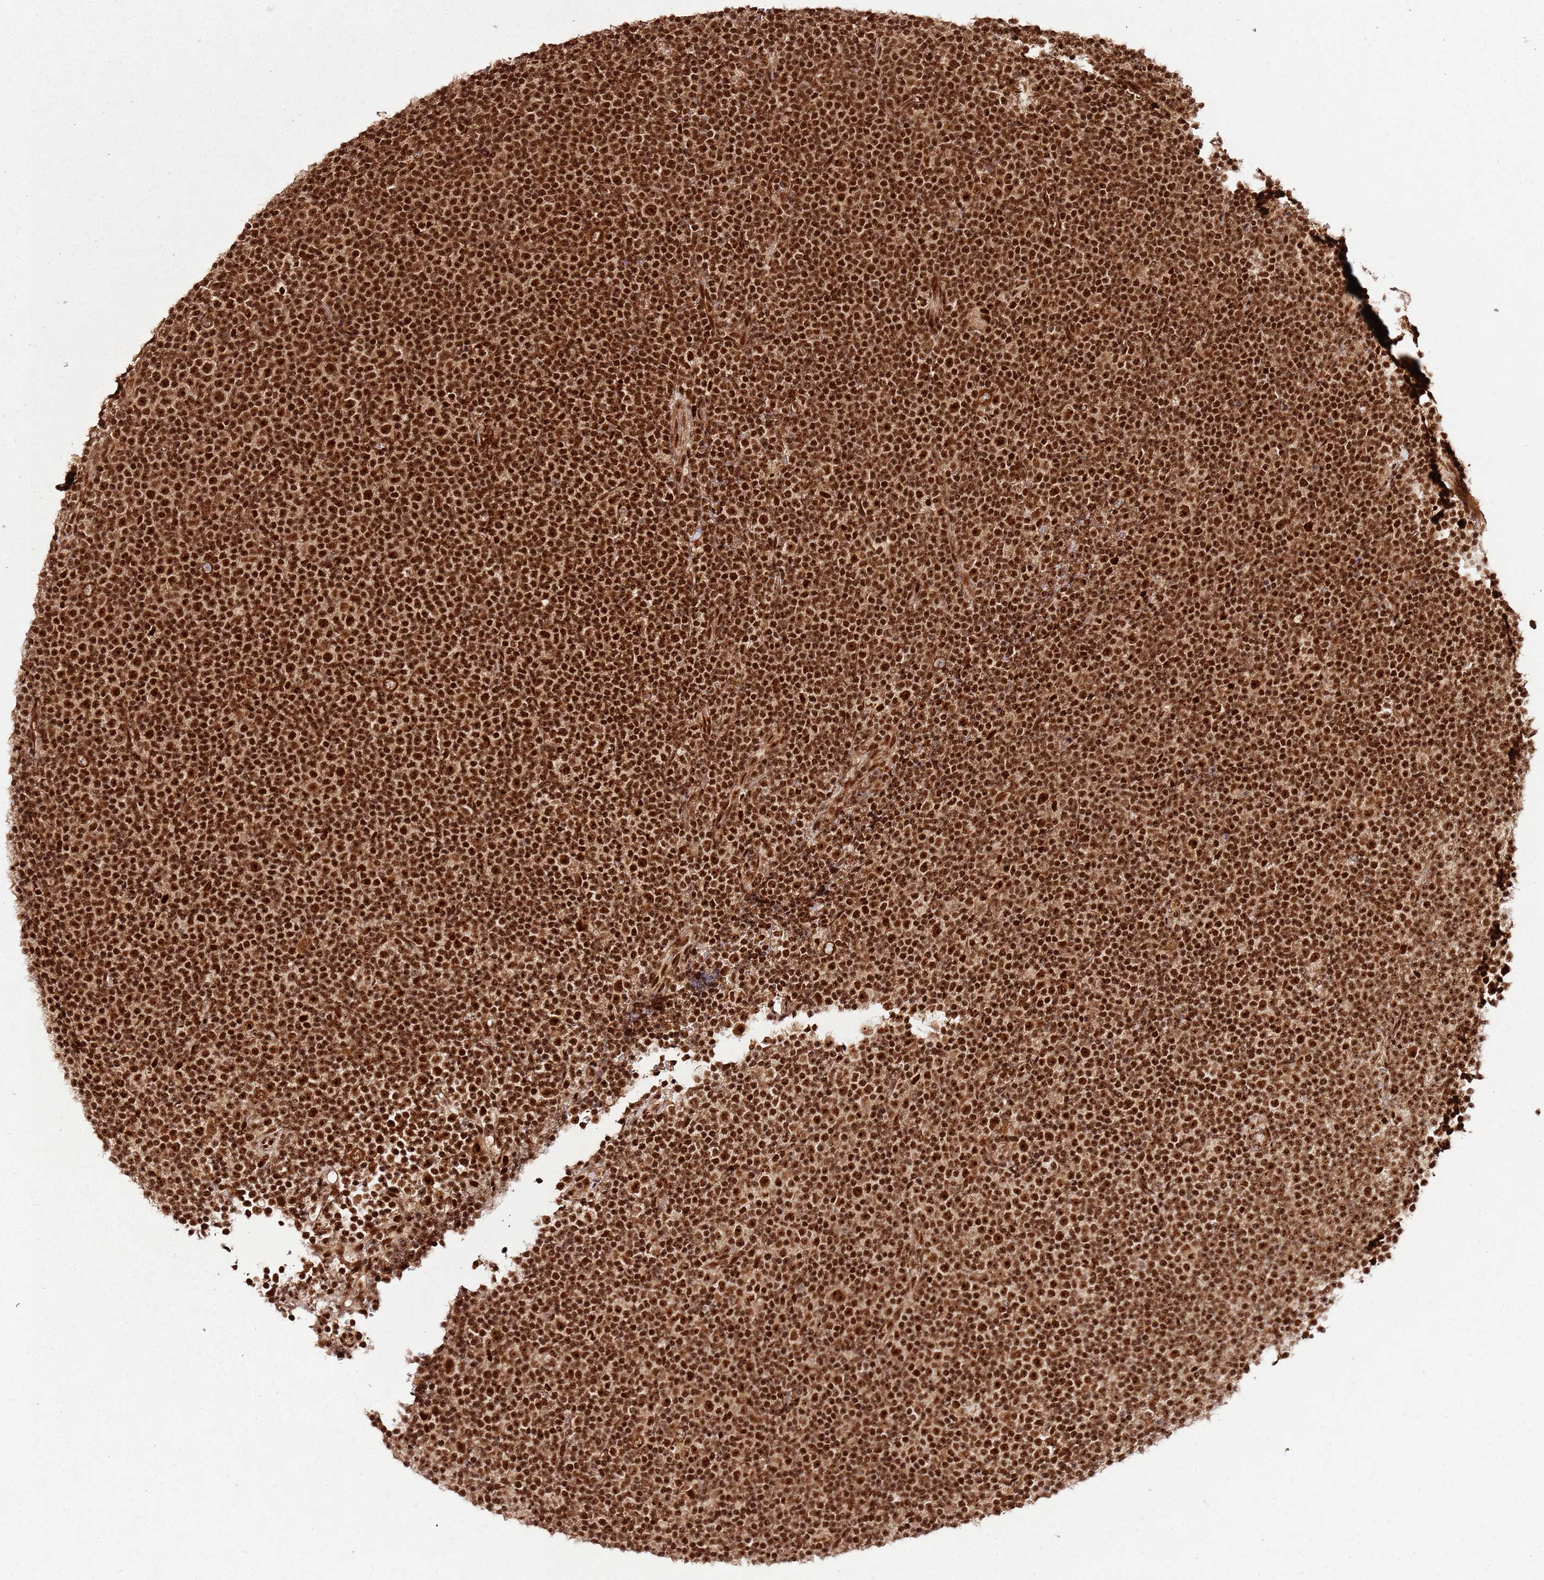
{"staining": {"intensity": "strong", "quantity": ">75%", "location": "nuclear"}, "tissue": "lymphoma", "cell_type": "Tumor cells", "image_type": "cancer", "snomed": [{"axis": "morphology", "description": "Malignant lymphoma, non-Hodgkin's type, Low grade"}, {"axis": "topography", "description": "Lymph node"}], "caption": "There is high levels of strong nuclear expression in tumor cells of lymphoma, as demonstrated by immunohistochemical staining (brown color).", "gene": "XRN2", "patient": {"sex": "female", "age": 67}}